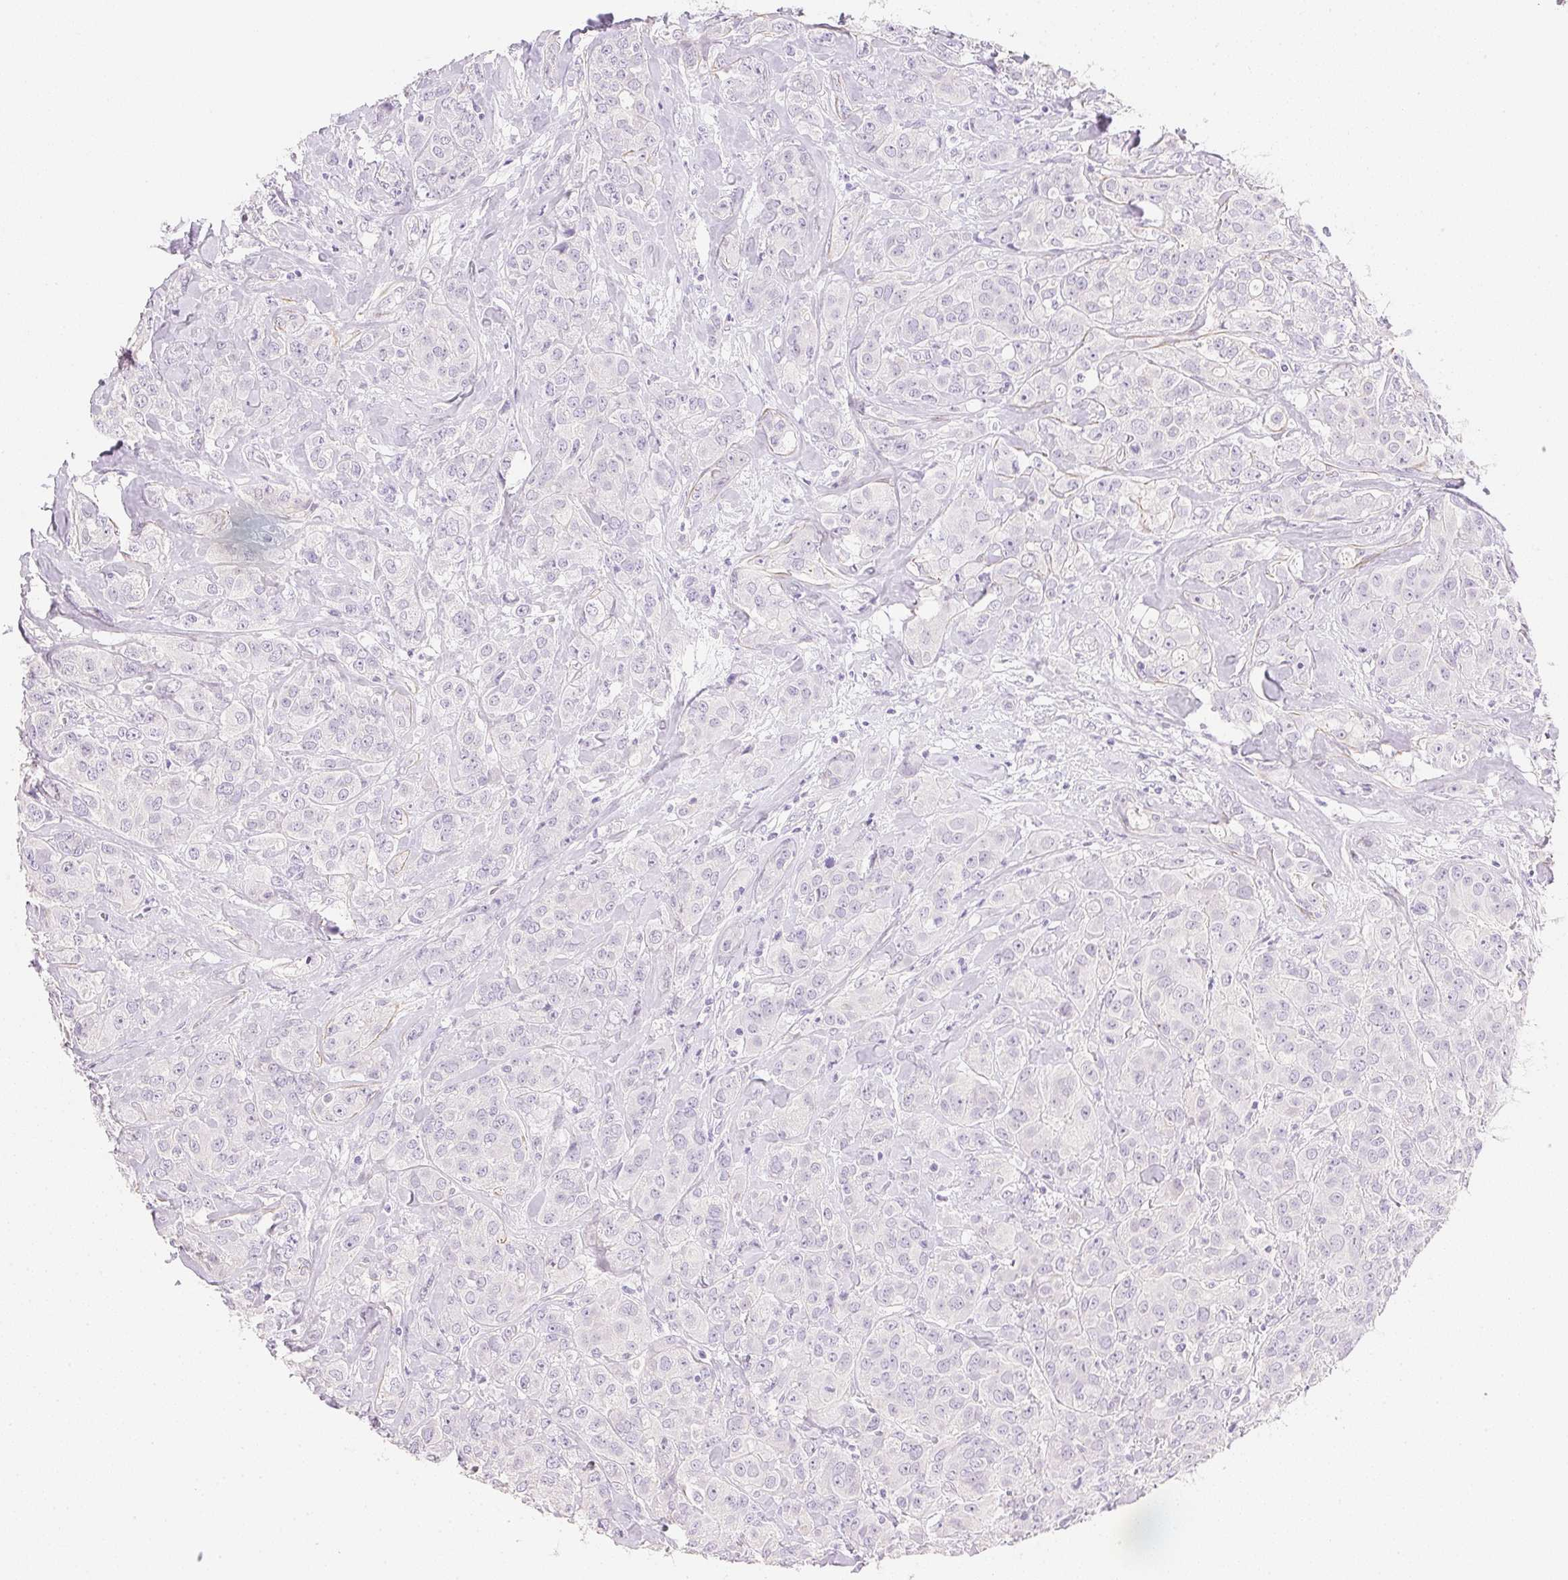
{"staining": {"intensity": "negative", "quantity": "none", "location": "none"}, "tissue": "breast cancer", "cell_type": "Tumor cells", "image_type": "cancer", "snomed": [{"axis": "morphology", "description": "Normal tissue, NOS"}, {"axis": "morphology", "description": "Duct carcinoma"}, {"axis": "topography", "description": "Breast"}], "caption": "The image shows no staining of tumor cells in breast cancer (intraductal carcinoma). Brightfield microscopy of immunohistochemistry (IHC) stained with DAB (3,3'-diaminobenzidine) (brown) and hematoxylin (blue), captured at high magnification.", "gene": "KCNE2", "patient": {"sex": "female", "age": 43}}